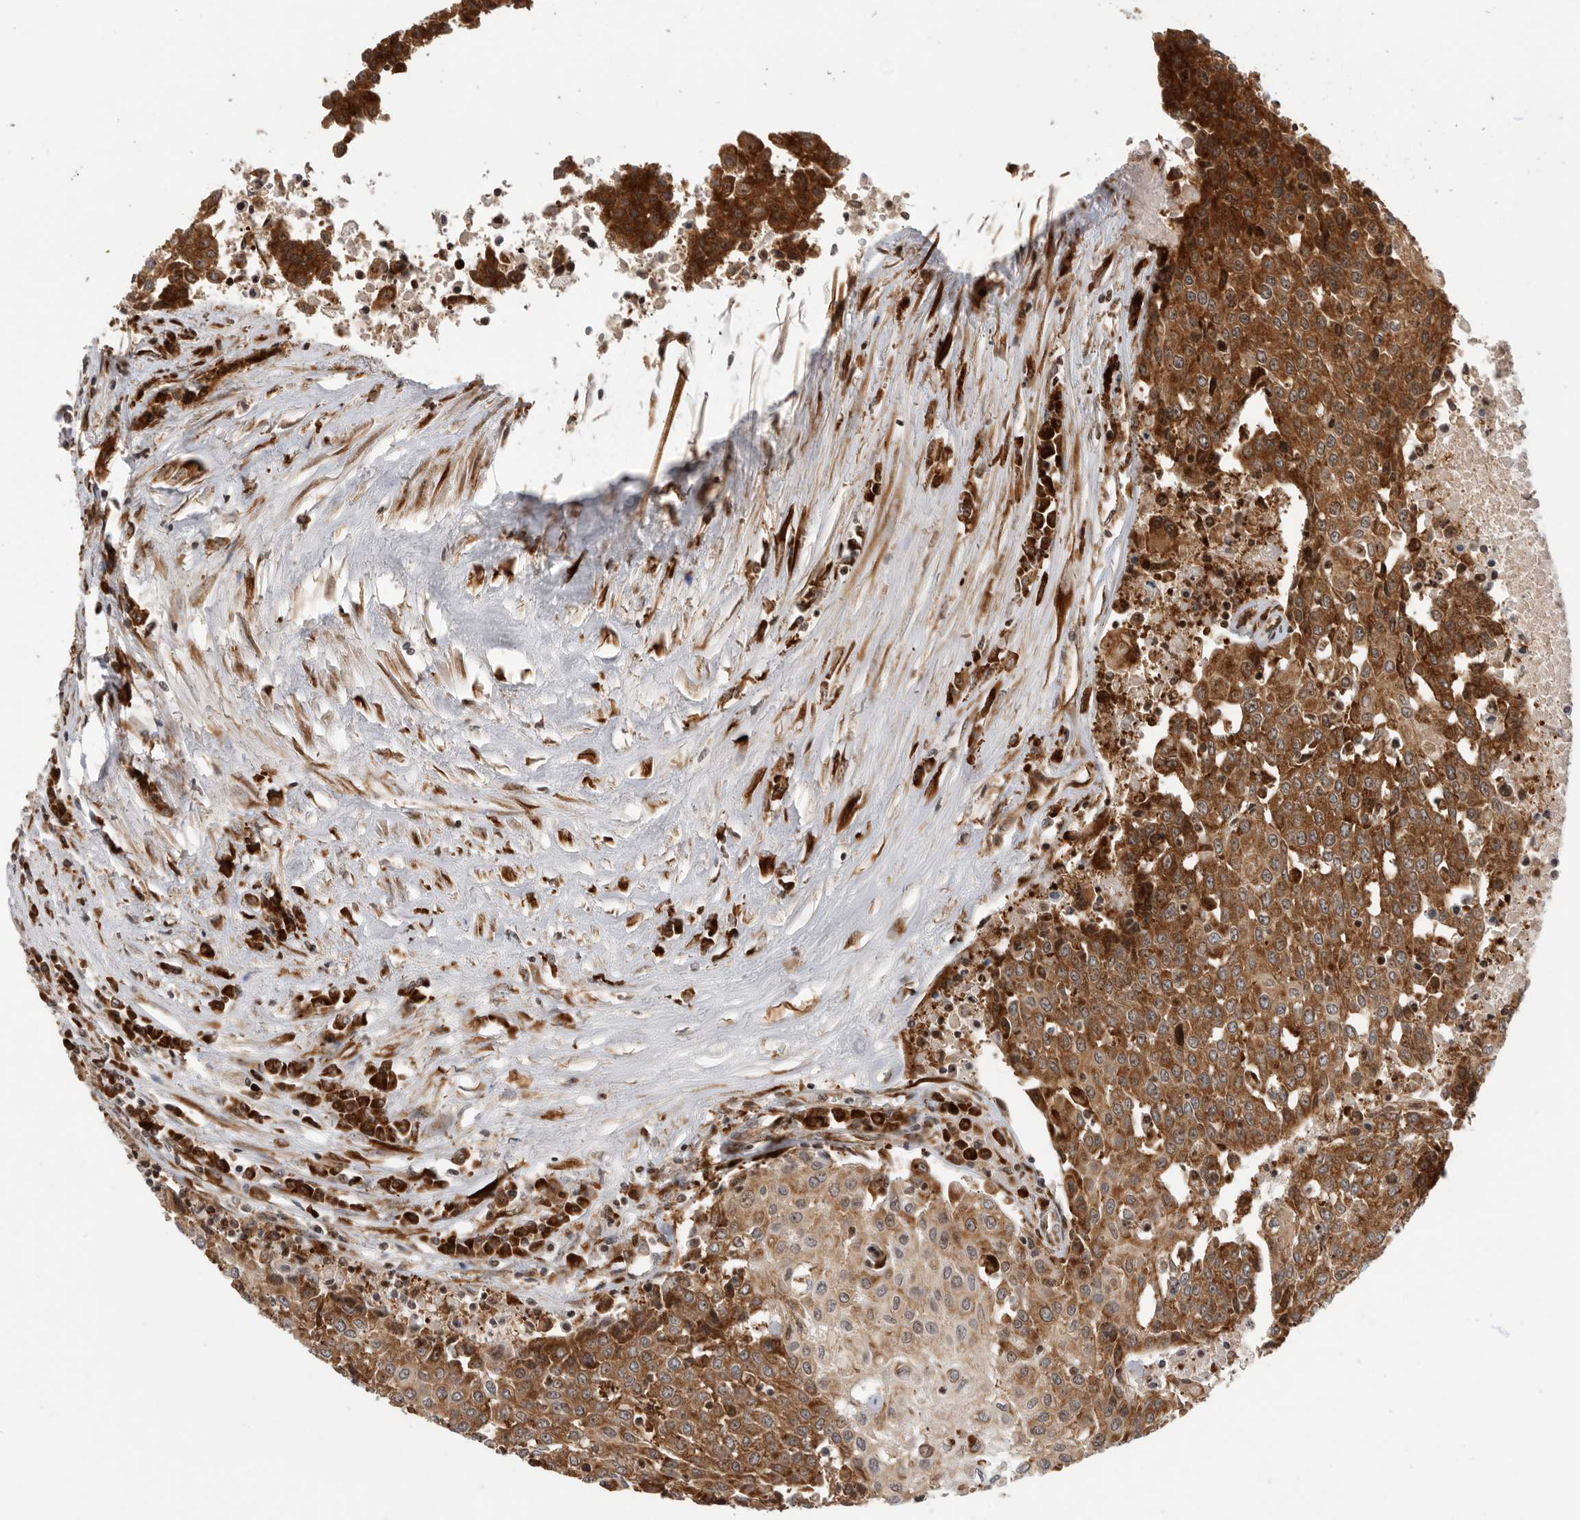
{"staining": {"intensity": "strong", "quantity": ">75%", "location": "cytoplasmic/membranous"}, "tissue": "urothelial cancer", "cell_type": "Tumor cells", "image_type": "cancer", "snomed": [{"axis": "morphology", "description": "Urothelial carcinoma, High grade"}, {"axis": "topography", "description": "Urinary bladder"}], "caption": "Protein expression analysis of human urothelial cancer reveals strong cytoplasmic/membranous positivity in about >75% of tumor cells.", "gene": "FZD3", "patient": {"sex": "female", "age": 85}}